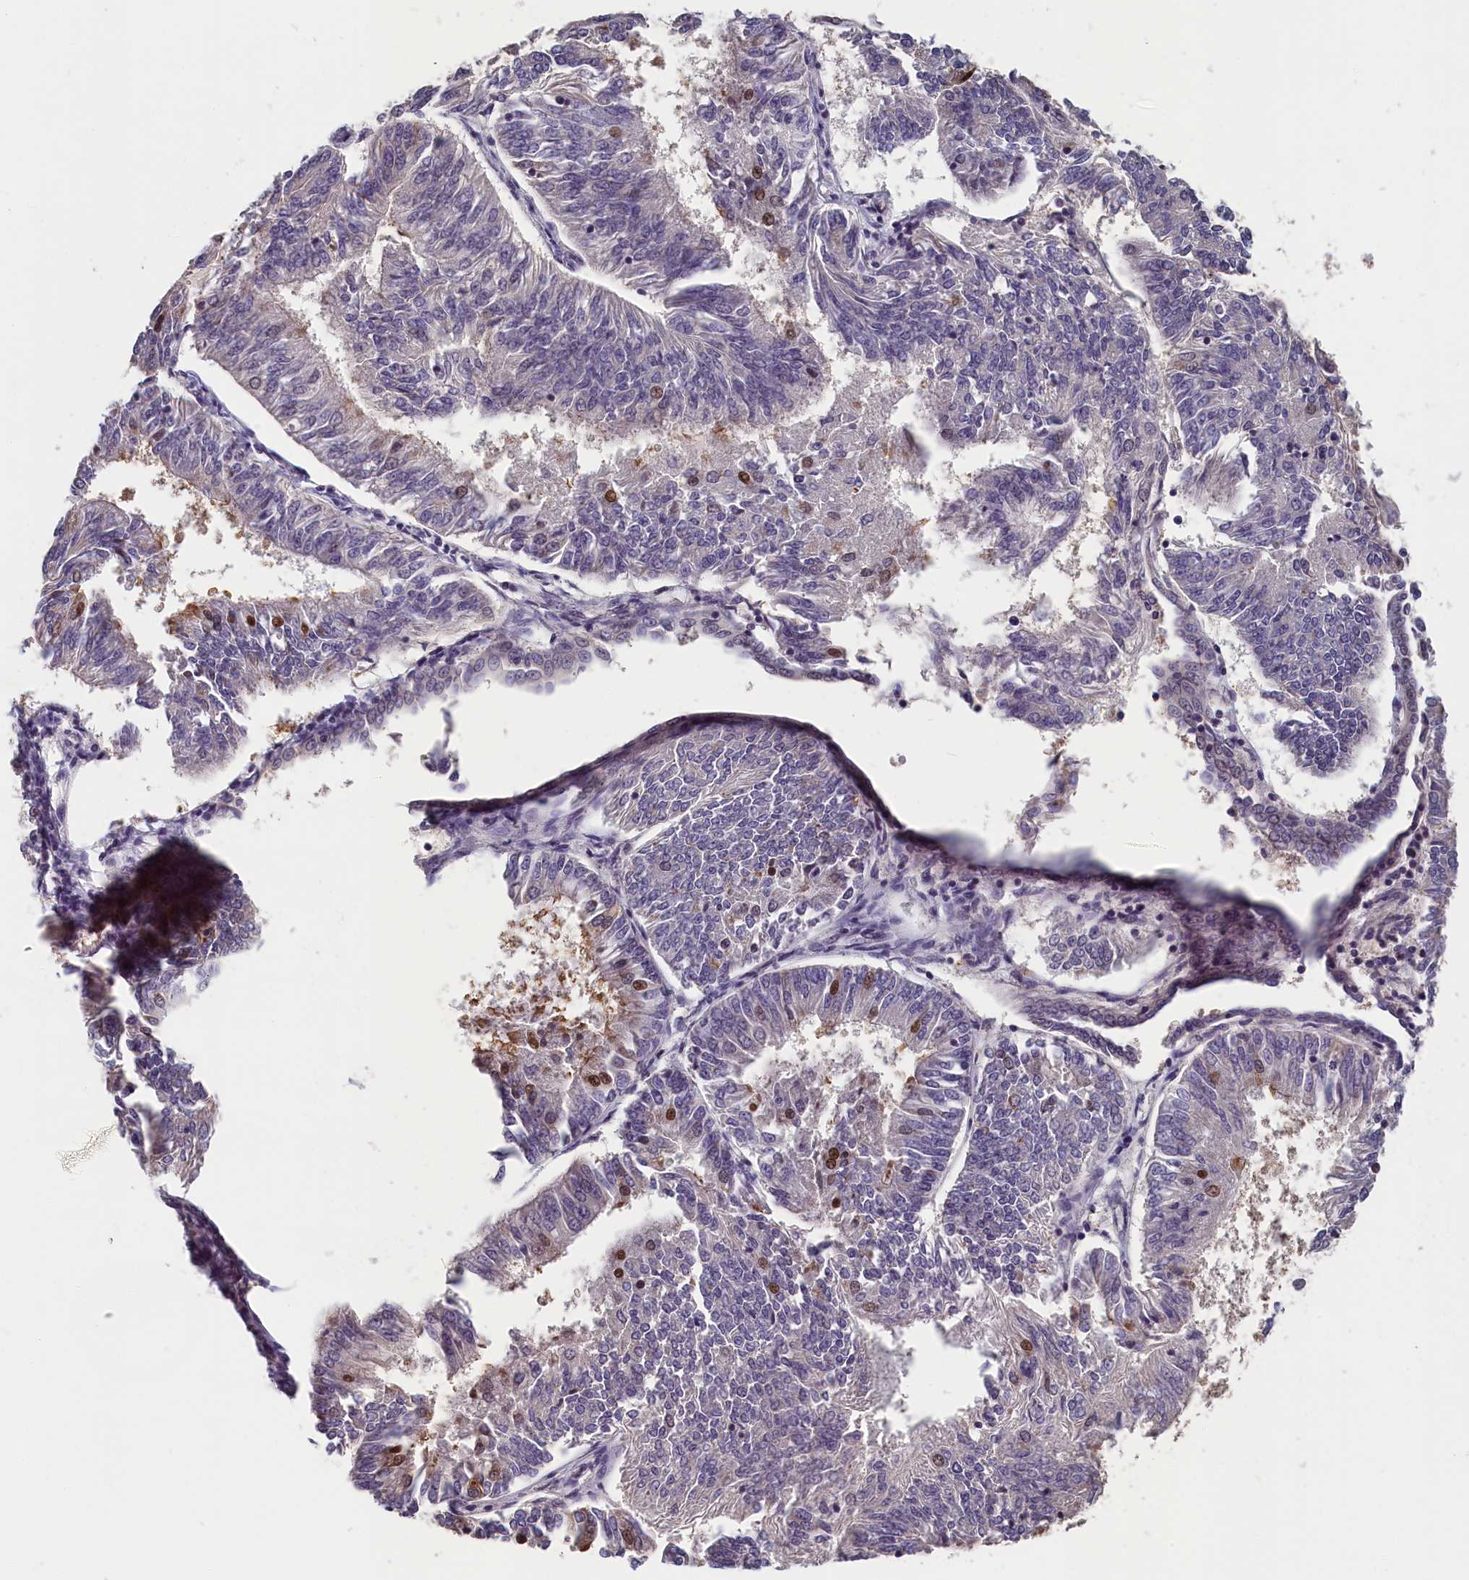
{"staining": {"intensity": "moderate", "quantity": "<25%", "location": "nuclear"}, "tissue": "endometrial cancer", "cell_type": "Tumor cells", "image_type": "cancer", "snomed": [{"axis": "morphology", "description": "Adenocarcinoma, NOS"}, {"axis": "topography", "description": "Endometrium"}], "caption": "There is low levels of moderate nuclear expression in tumor cells of endometrial cancer, as demonstrated by immunohistochemical staining (brown color).", "gene": "TMEM116", "patient": {"sex": "female", "age": 58}}